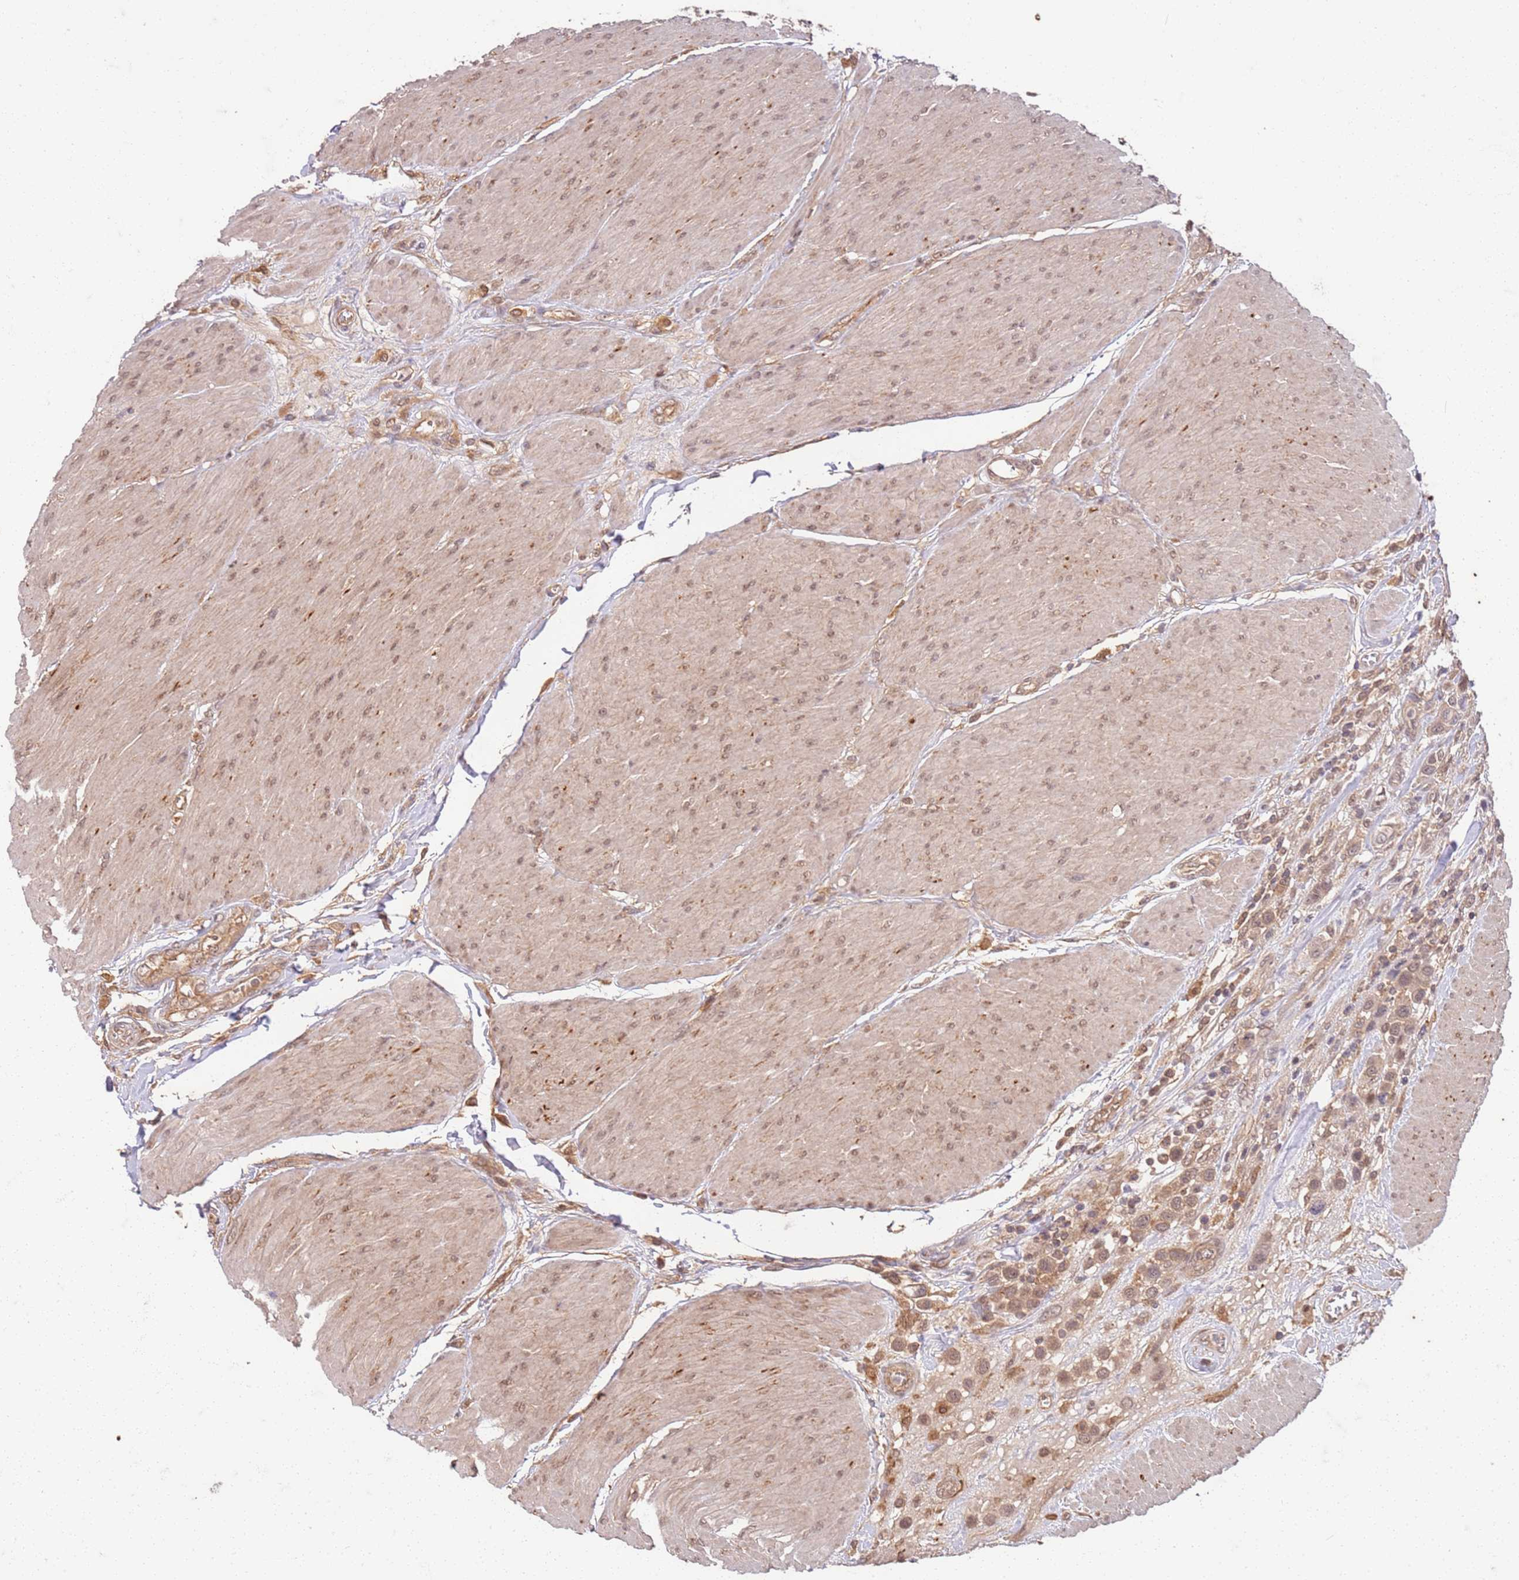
{"staining": {"intensity": "moderate", "quantity": ">75%", "location": "cytoplasmic/membranous,nuclear"}, "tissue": "urothelial cancer", "cell_type": "Tumor cells", "image_type": "cancer", "snomed": [{"axis": "morphology", "description": "Urothelial carcinoma, High grade"}, {"axis": "topography", "description": "Urinary bladder"}], "caption": "Immunohistochemistry (IHC) (DAB (3,3'-diaminobenzidine)) staining of high-grade urothelial carcinoma shows moderate cytoplasmic/membranous and nuclear protein expression in approximately >75% of tumor cells.", "gene": "UBE3A", "patient": {"sex": "male", "age": 50}}